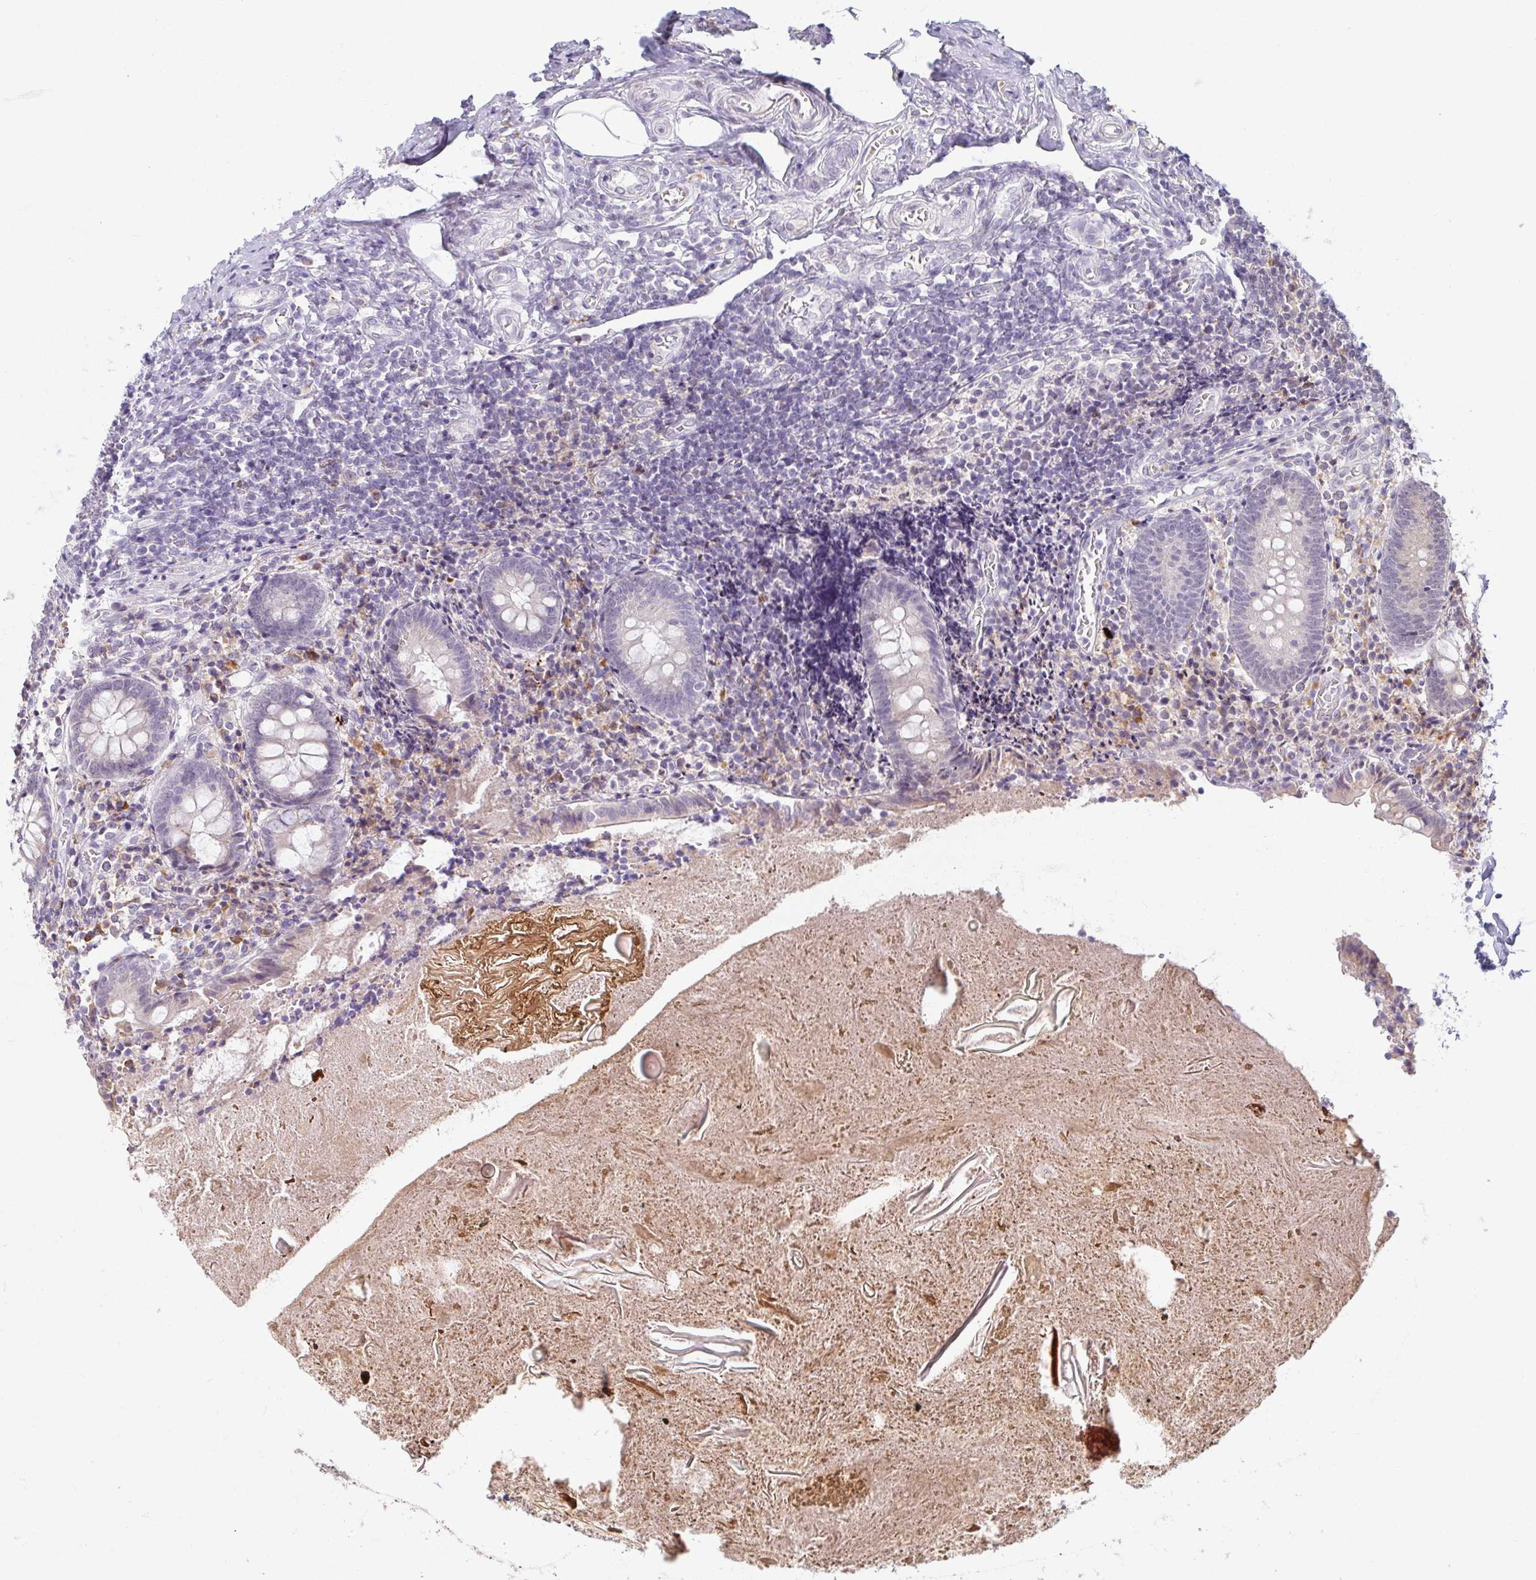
{"staining": {"intensity": "weak", "quantity": "<25%", "location": "cytoplasmic/membranous"}, "tissue": "appendix", "cell_type": "Glandular cells", "image_type": "normal", "snomed": [{"axis": "morphology", "description": "Normal tissue, NOS"}, {"axis": "topography", "description": "Appendix"}], "caption": "A micrograph of appendix stained for a protein exhibits no brown staining in glandular cells.", "gene": "DDN", "patient": {"sex": "female", "age": 17}}